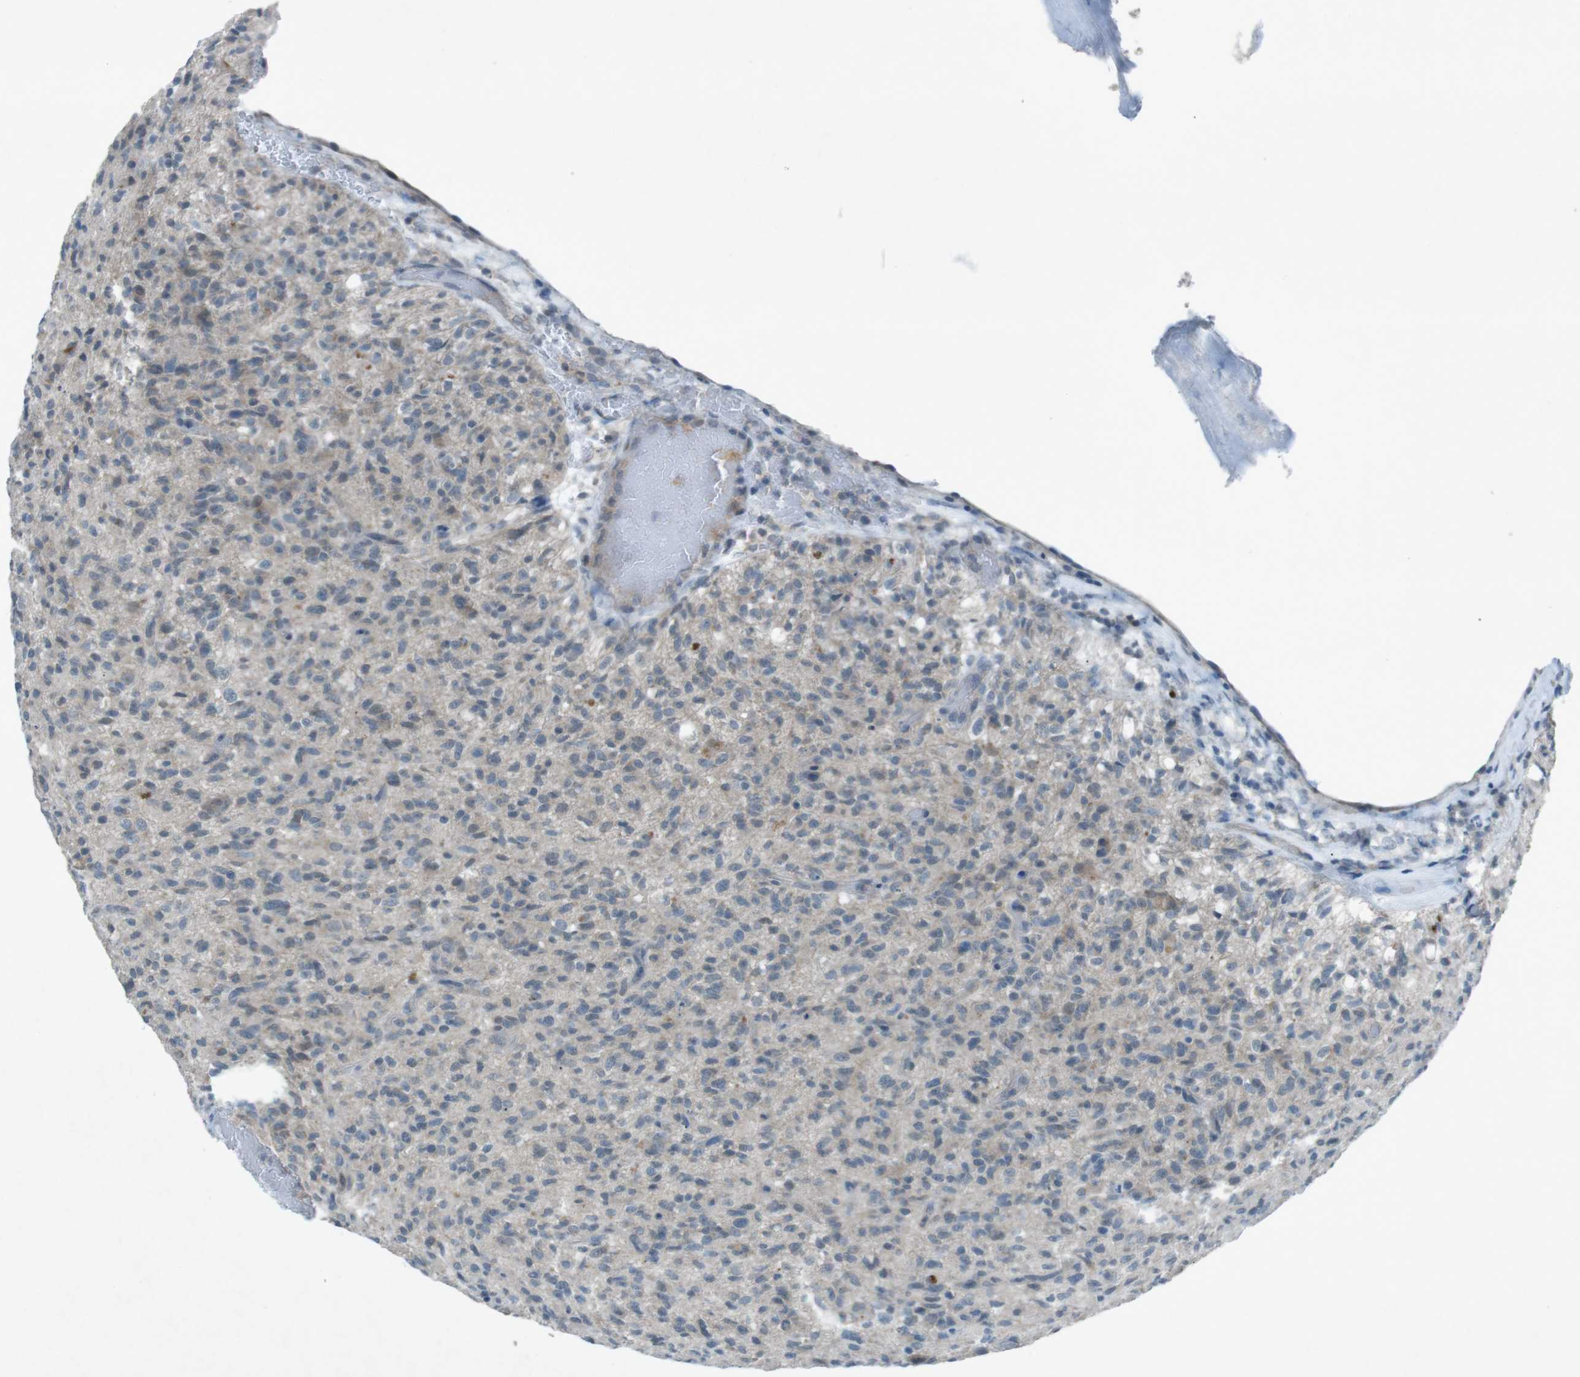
{"staining": {"intensity": "negative", "quantity": "none", "location": "none"}, "tissue": "glioma", "cell_type": "Tumor cells", "image_type": "cancer", "snomed": [{"axis": "morphology", "description": "Glioma, malignant, High grade"}, {"axis": "topography", "description": "Brain"}], "caption": "Immunohistochemistry (IHC) of high-grade glioma (malignant) shows no expression in tumor cells. (DAB IHC visualized using brightfield microscopy, high magnification).", "gene": "FCRLA", "patient": {"sex": "male", "age": 71}}